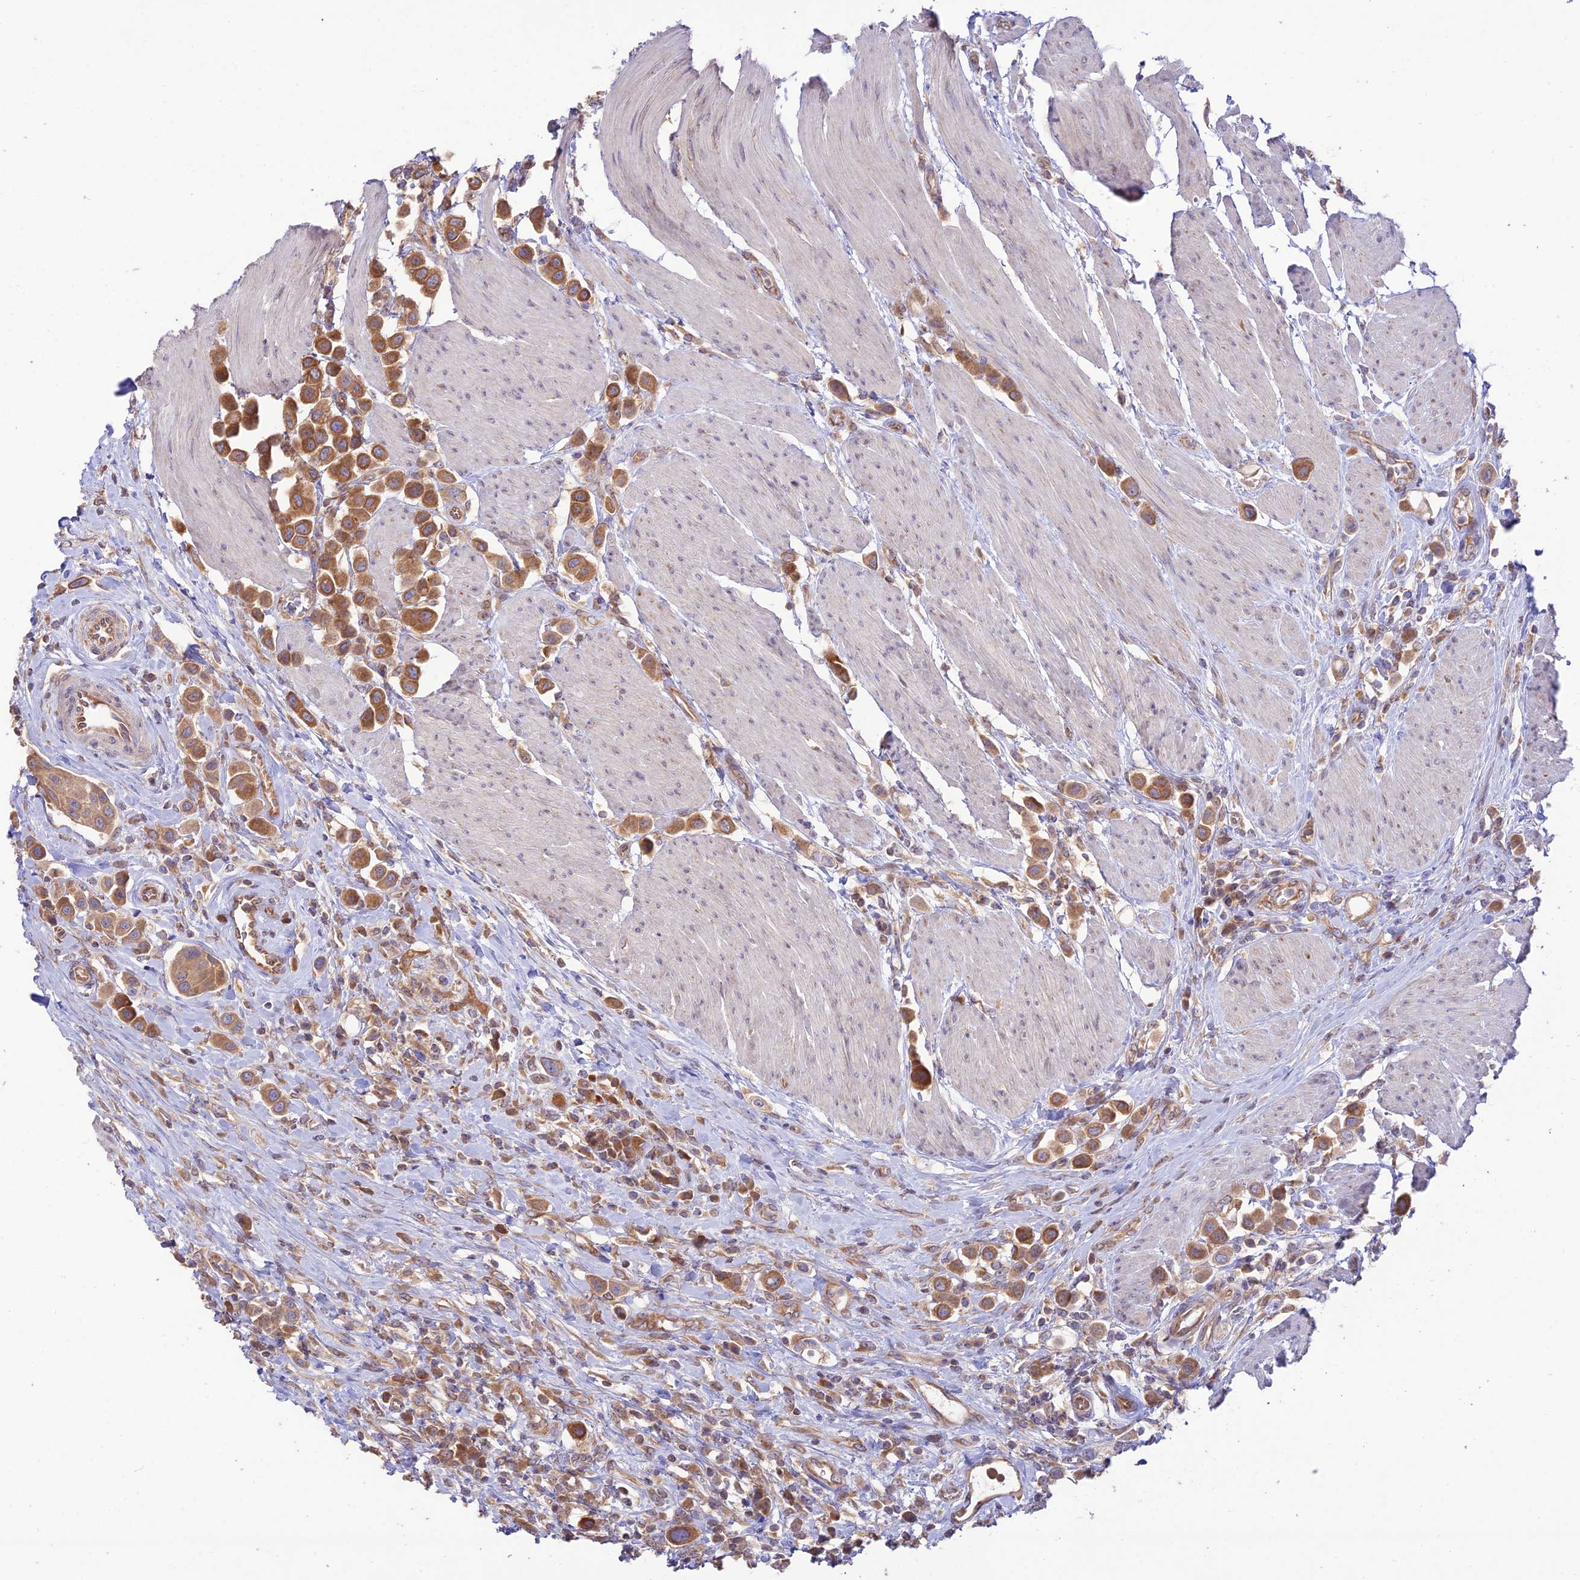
{"staining": {"intensity": "moderate", "quantity": ">75%", "location": "cytoplasmic/membranous"}, "tissue": "urothelial cancer", "cell_type": "Tumor cells", "image_type": "cancer", "snomed": [{"axis": "morphology", "description": "Urothelial carcinoma, High grade"}, {"axis": "topography", "description": "Urinary bladder"}], "caption": "This is a micrograph of IHC staining of high-grade urothelial carcinoma, which shows moderate positivity in the cytoplasmic/membranous of tumor cells.", "gene": "TMEM259", "patient": {"sex": "male", "age": 50}}